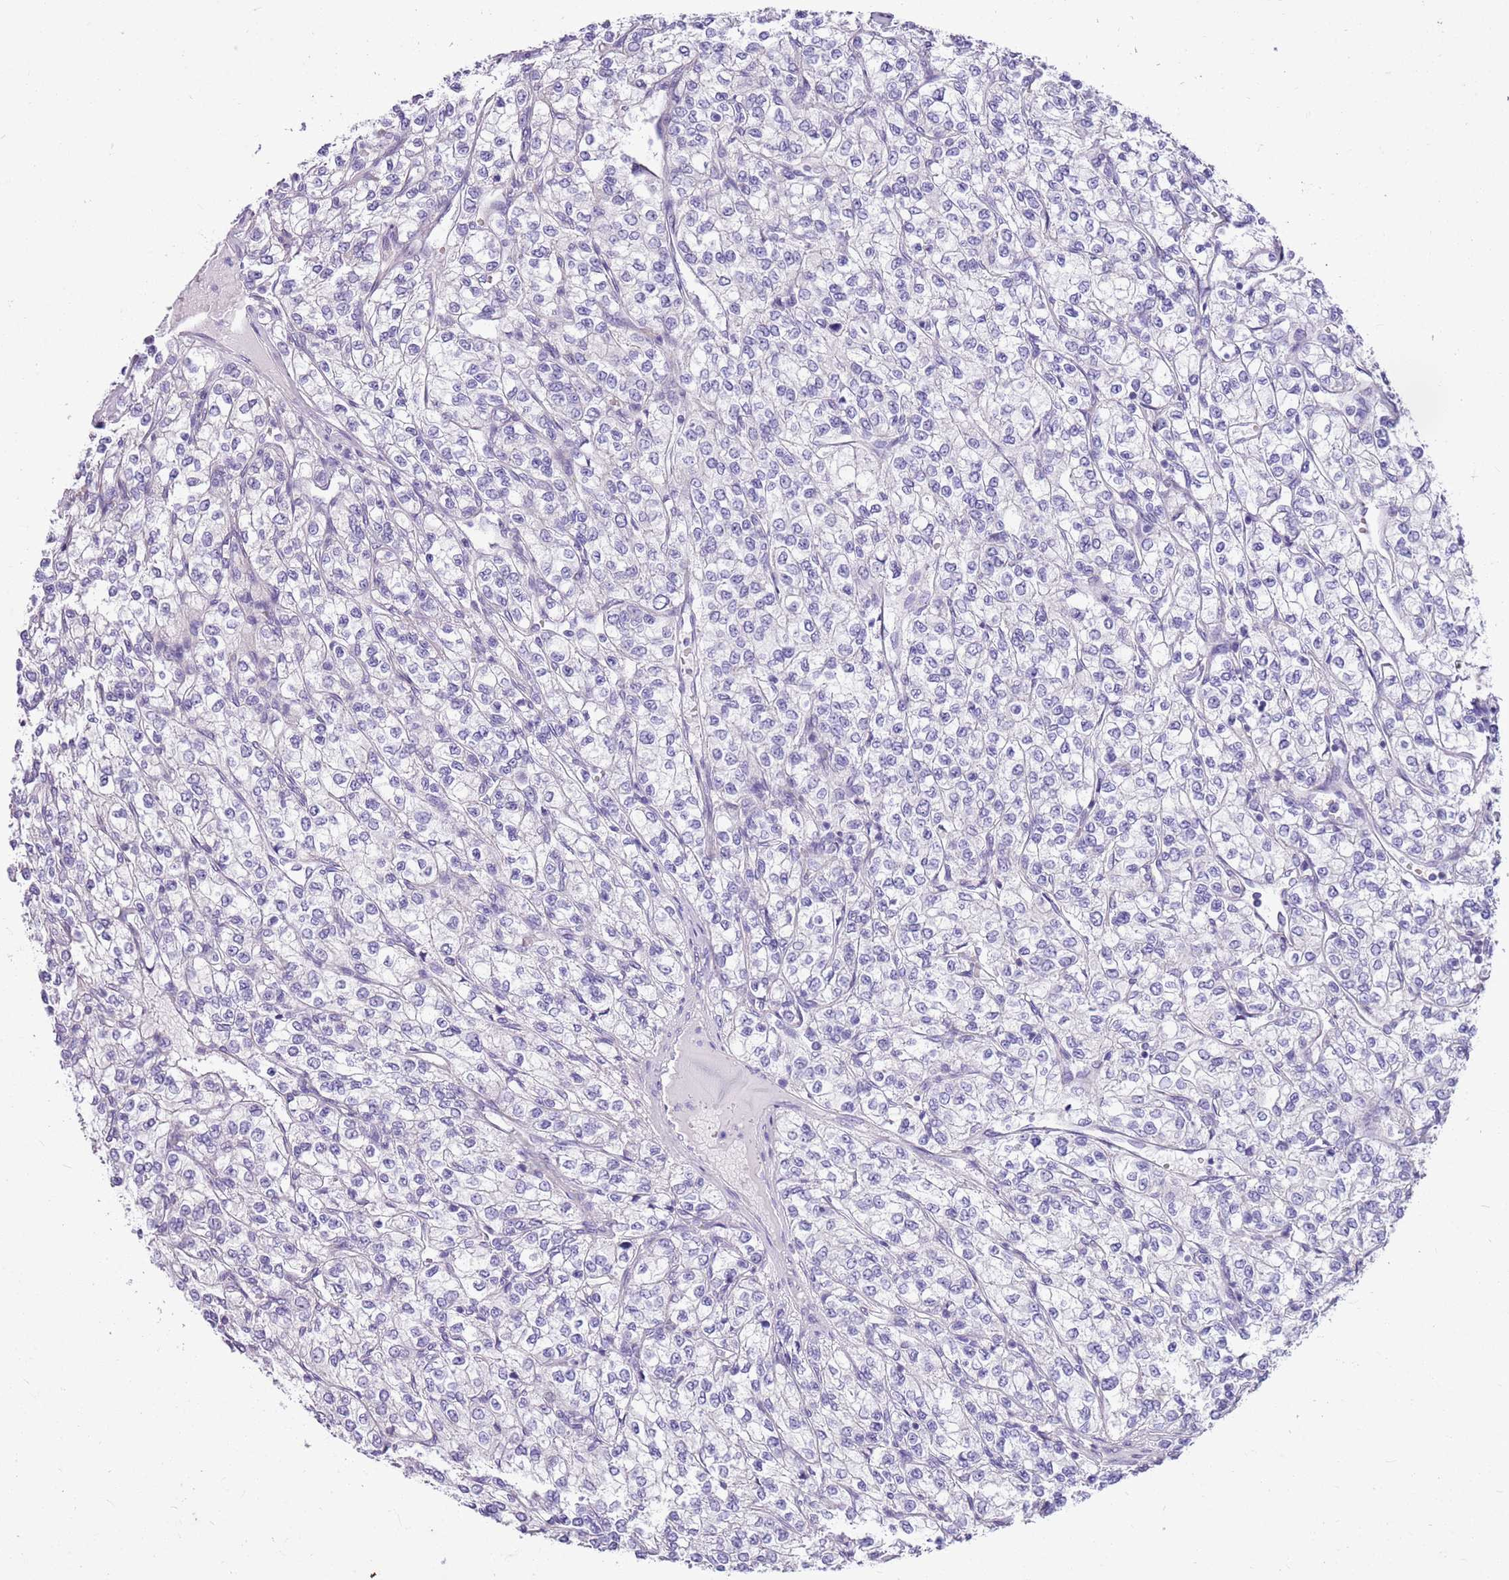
{"staining": {"intensity": "negative", "quantity": "none", "location": "none"}, "tissue": "renal cancer", "cell_type": "Tumor cells", "image_type": "cancer", "snomed": [{"axis": "morphology", "description": "Adenocarcinoma, NOS"}, {"axis": "topography", "description": "Kidney"}], "caption": "A histopathology image of human renal cancer is negative for staining in tumor cells.", "gene": "PARP8", "patient": {"sex": "male", "age": 80}}